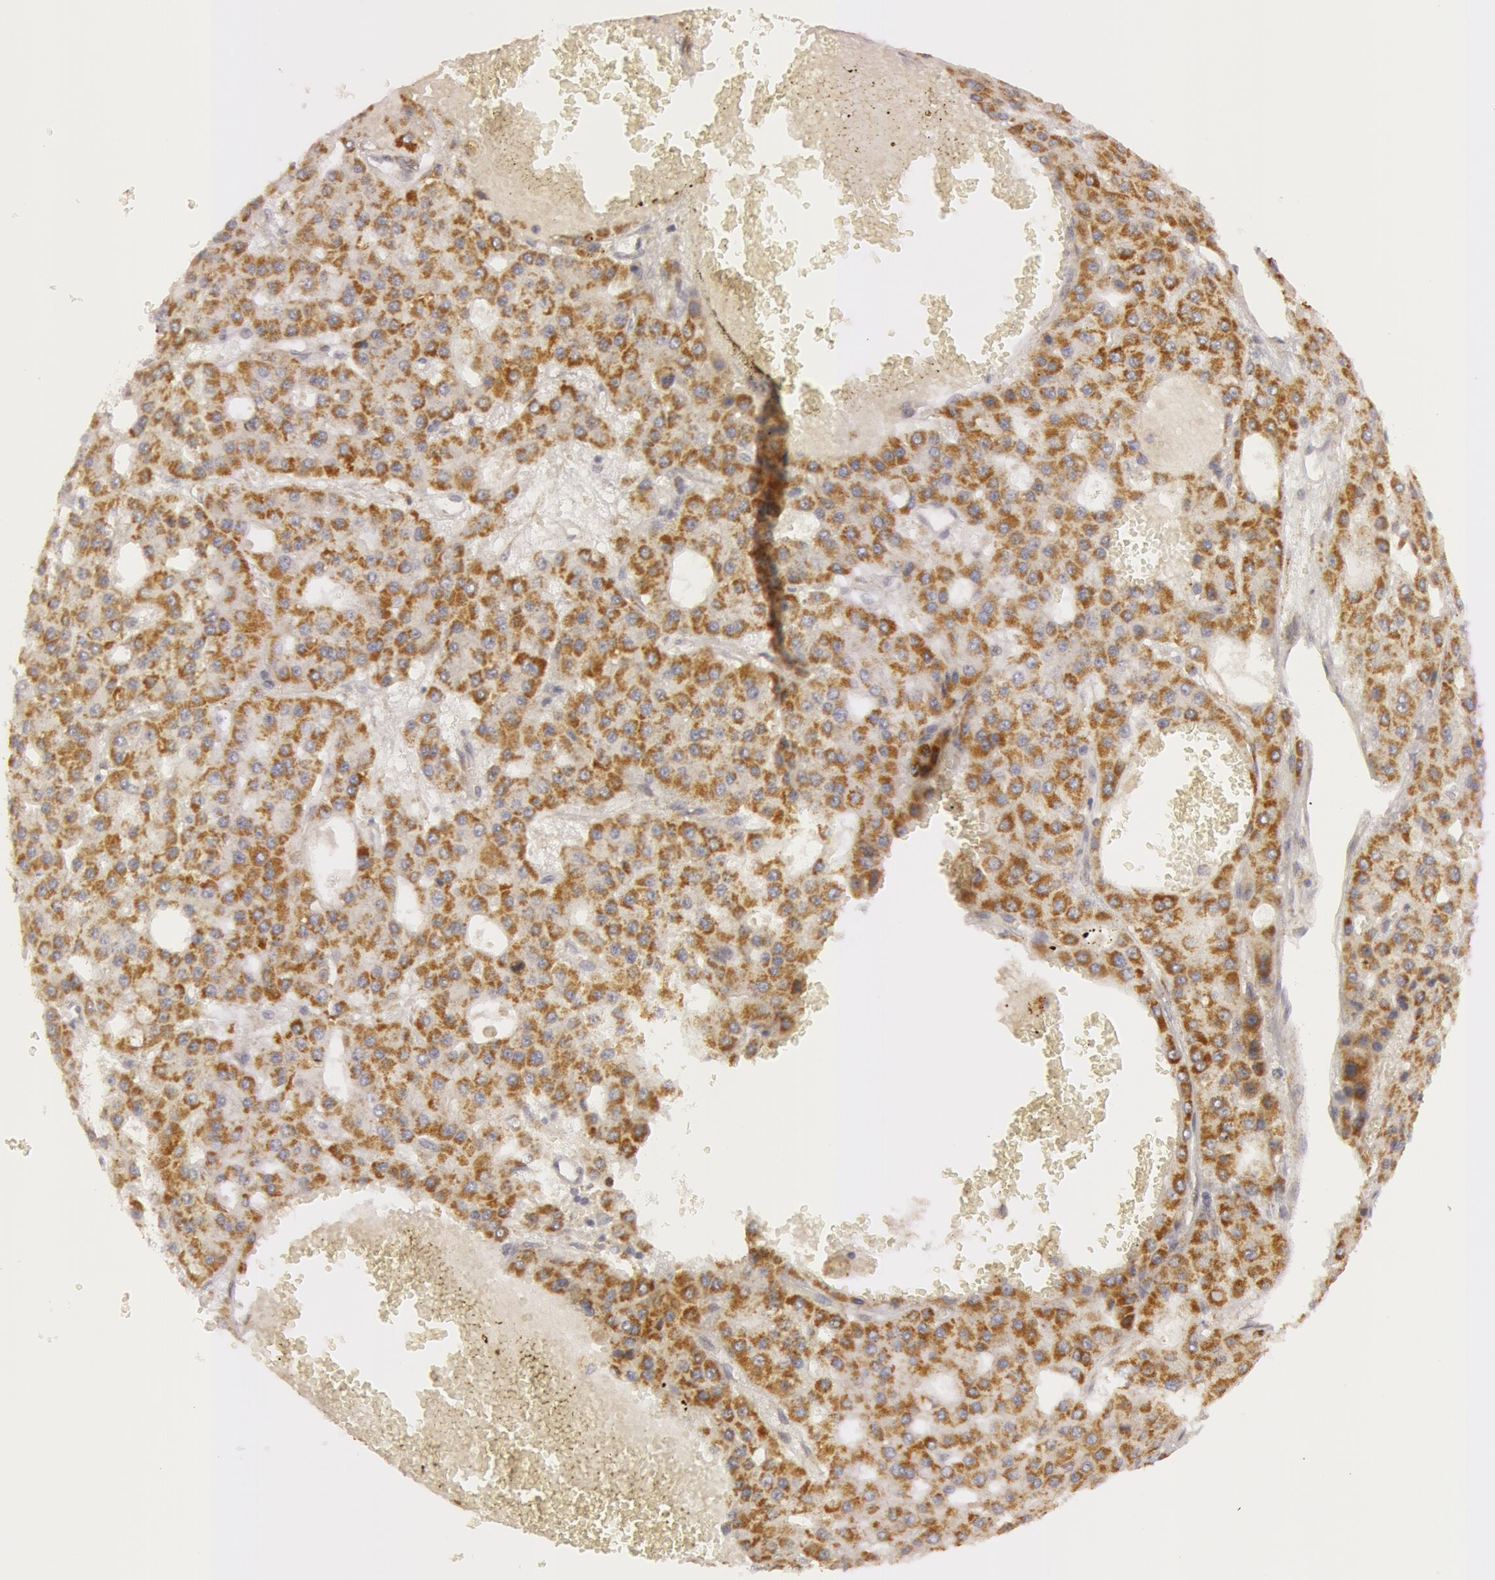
{"staining": {"intensity": "moderate", "quantity": ">75%", "location": "cytoplasmic/membranous"}, "tissue": "liver cancer", "cell_type": "Tumor cells", "image_type": "cancer", "snomed": [{"axis": "morphology", "description": "Carcinoma, Hepatocellular, NOS"}, {"axis": "topography", "description": "Liver"}], "caption": "Brown immunohistochemical staining in human liver hepatocellular carcinoma reveals moderate cytoplasmic/membranous staining in about >75% of tumor cells.", "gene": "C7", "patient": {"sex": "male", "age": 47}}